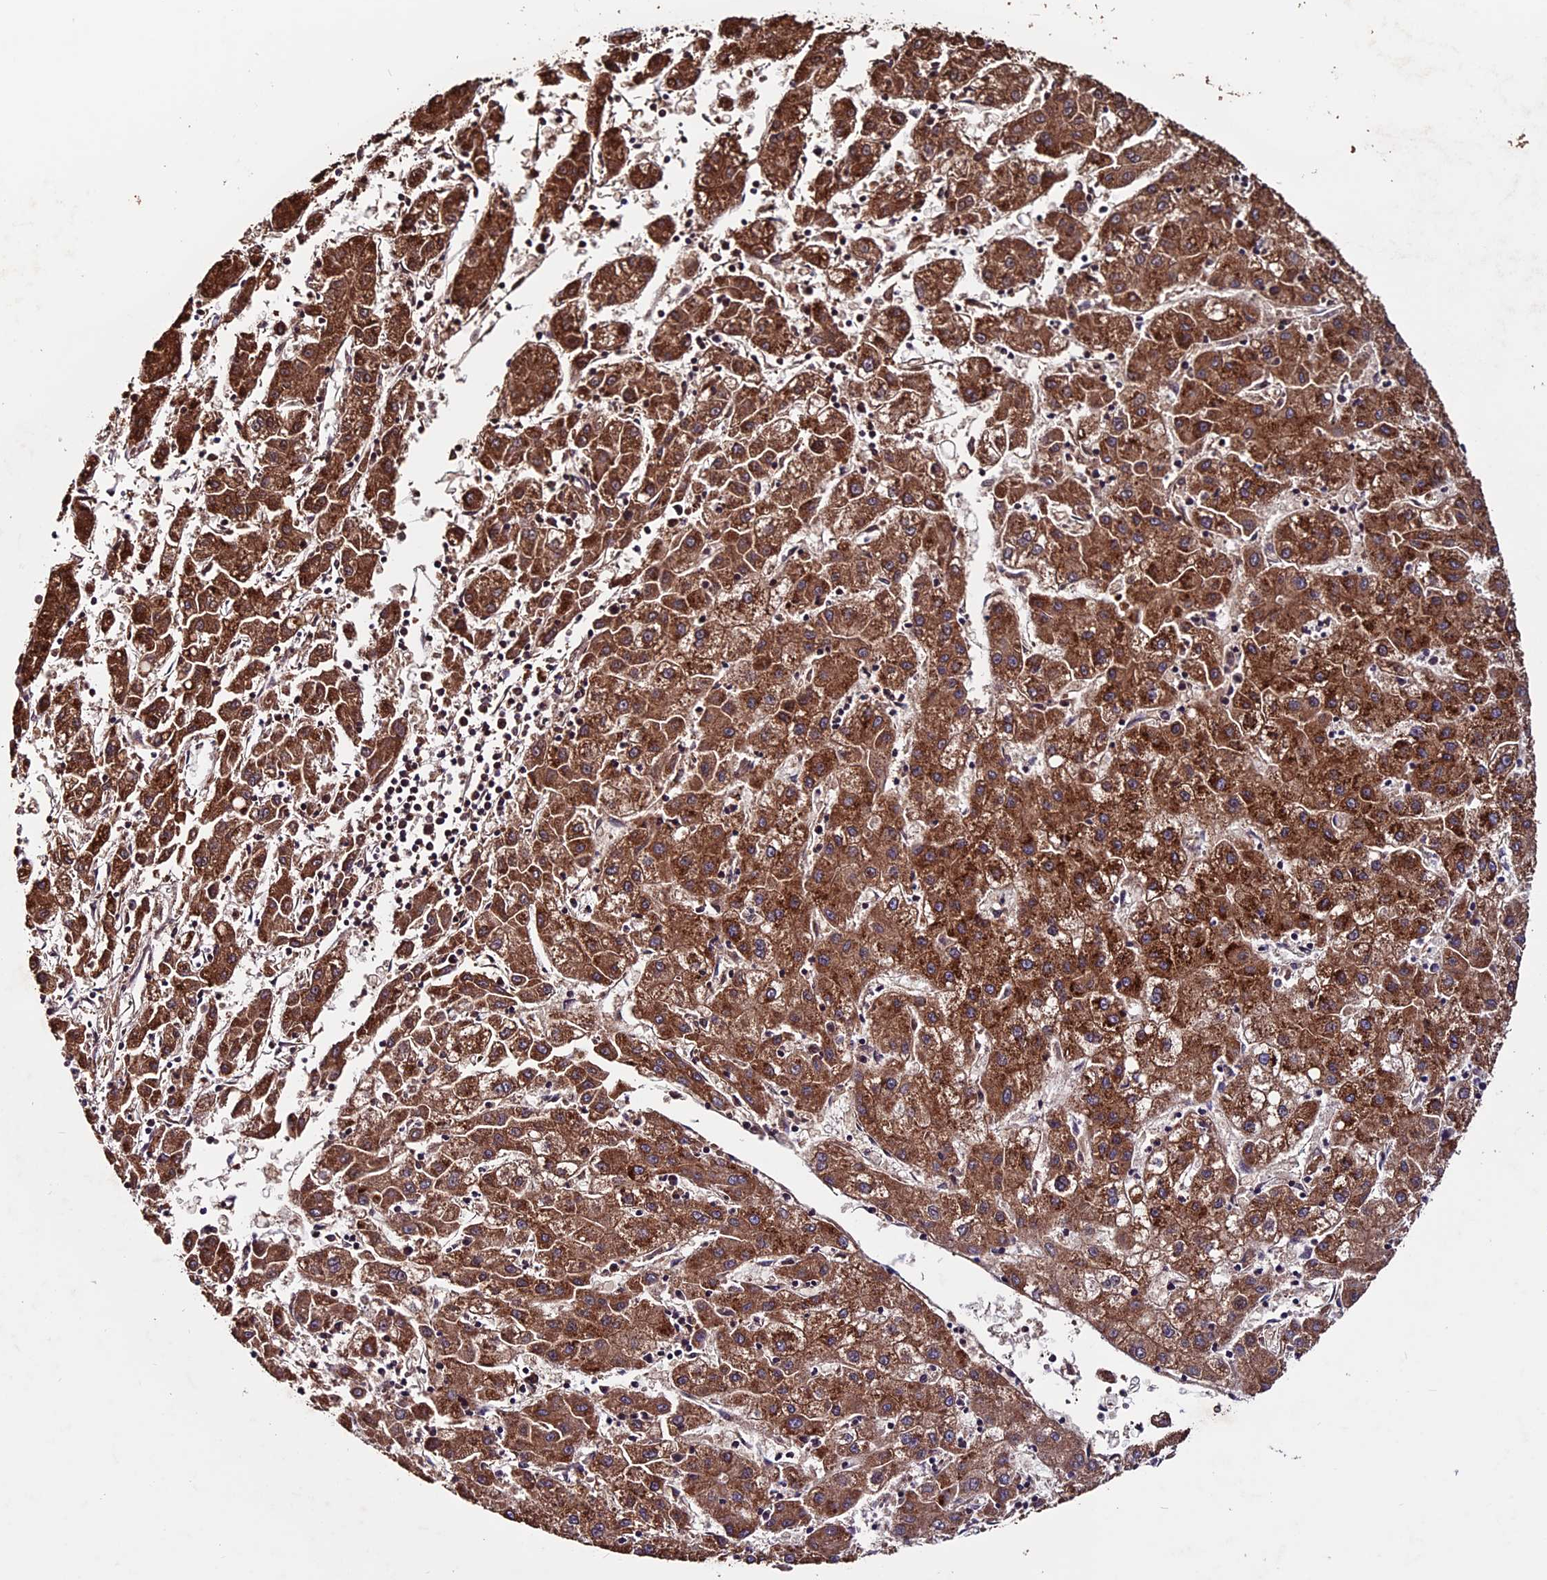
{"staining": {"intensity": "strong", "quantity": ">75%", "location": "cytoplasmic/membranous"}, "tissue": "liver cancer", "cell_type": "Tumor cells", "image_type": "cancer", "snomed": [{"axis": "morphology", "description": "Carcinoma, Hepatocellular, NOS"}, {"axis": "topography", "description": "Liver"}], "caption": "IHC image of neoplastic tissue: human liver hepatocellular carcinoma stained using immunohistochemistry (IHC) demonstrates high levels of strong protein expression localized specifically in the cytoplasmic/membranous of tumor cells, appearing as a cytoplasmic/membranous brown color.", "gene": "ZNF598", "patient": {"sex": "male", "age": 72}}